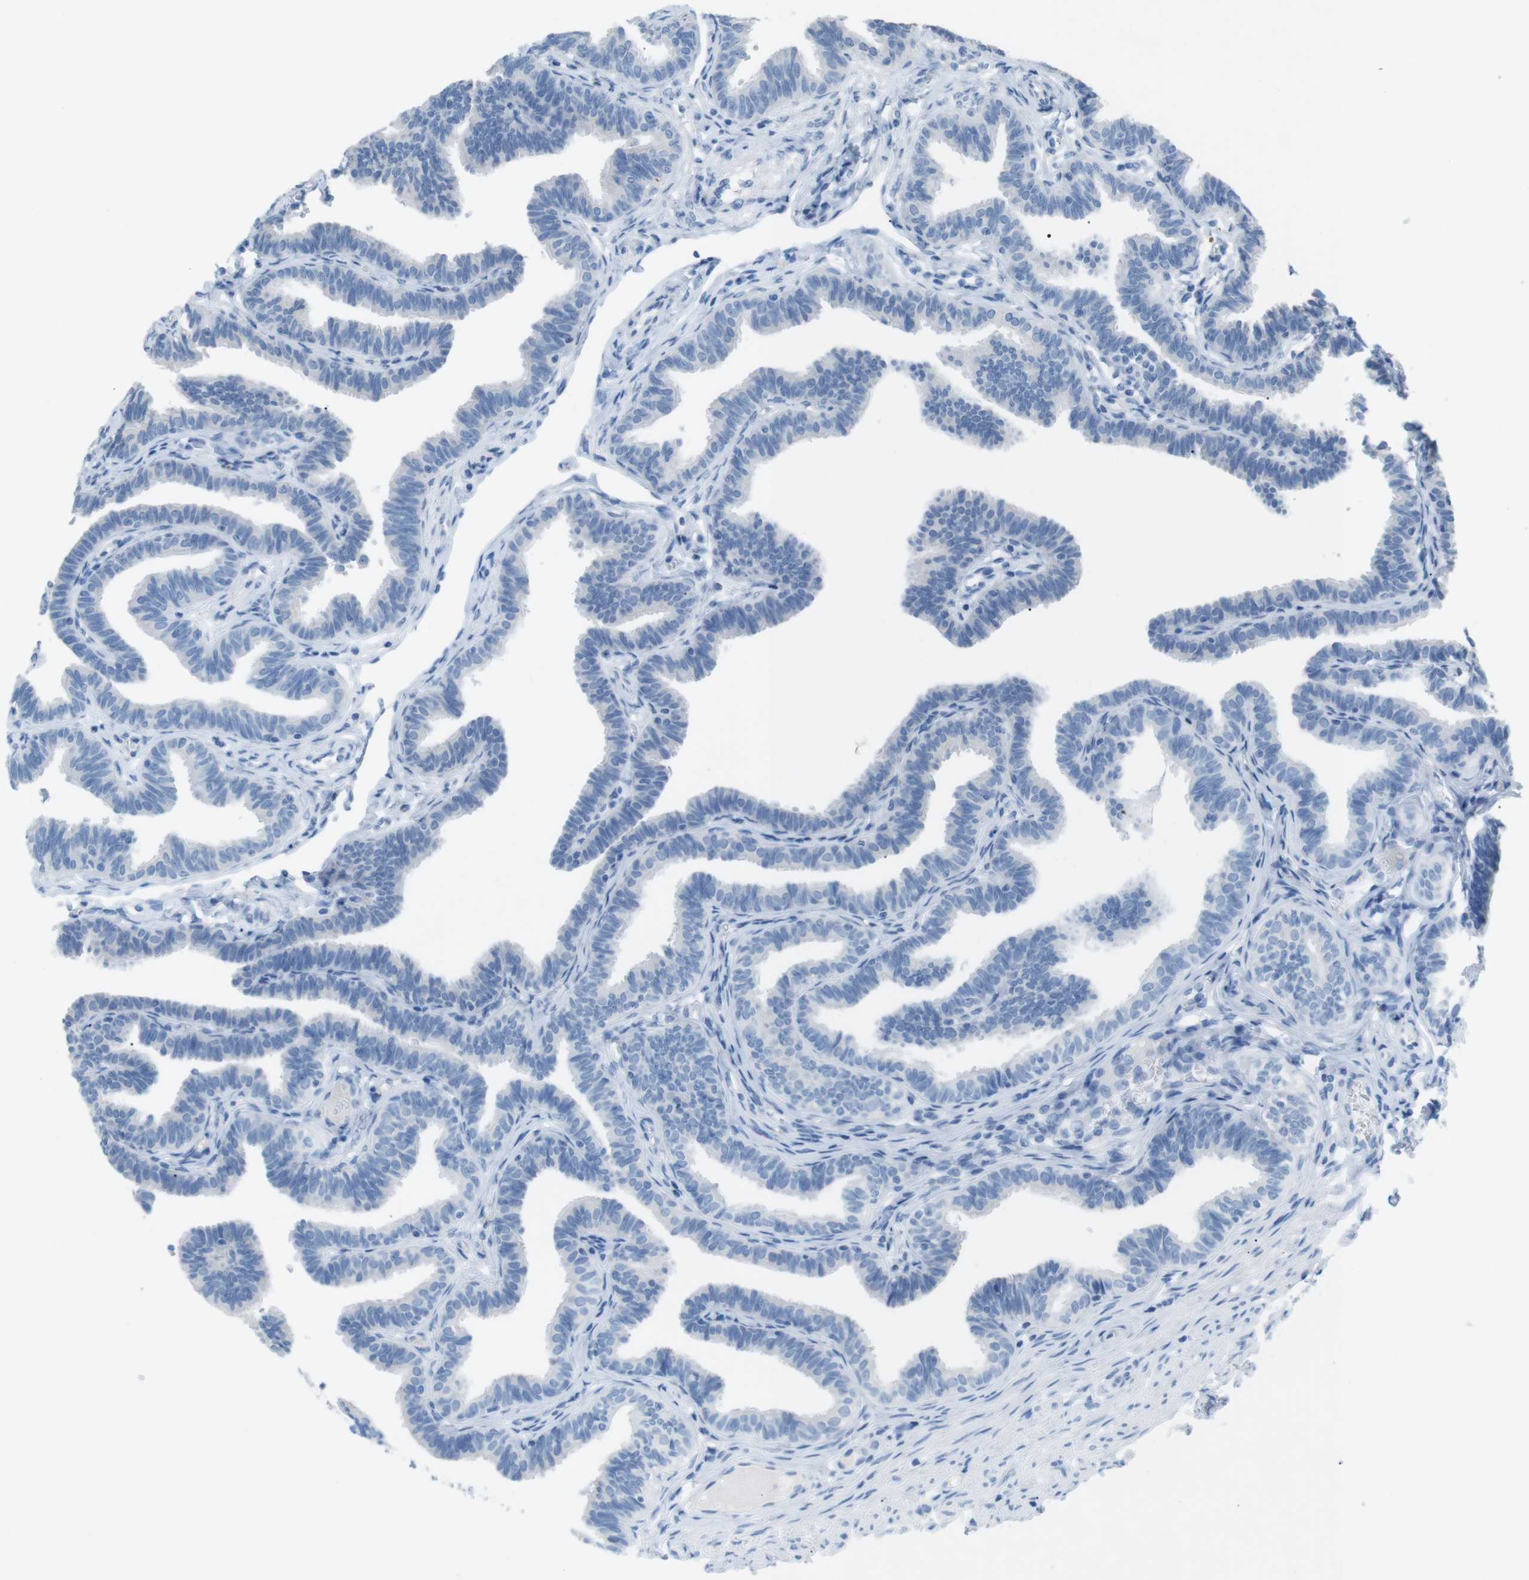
{"staining": {"intensity": "negative", "quantity": "none", "location": "none"}, "tissue": "fallopian tube", "cell_type": "Glandular cells", "image_type": "normal", "snomed": [{"axis": "morphology", "description": "Normal tissue, NOS"}, {"axis": "topography", "description": "Fallopian tube"}, {"axis": "topography", "description": "Ovary"}], "caption": "IHC micrograph of unremarkable fallopian tube stained for a protein (brown), which shows no expression in glandular cells.", "gene": "SALL4", "patient": {"sex": "female", "age": 23}}